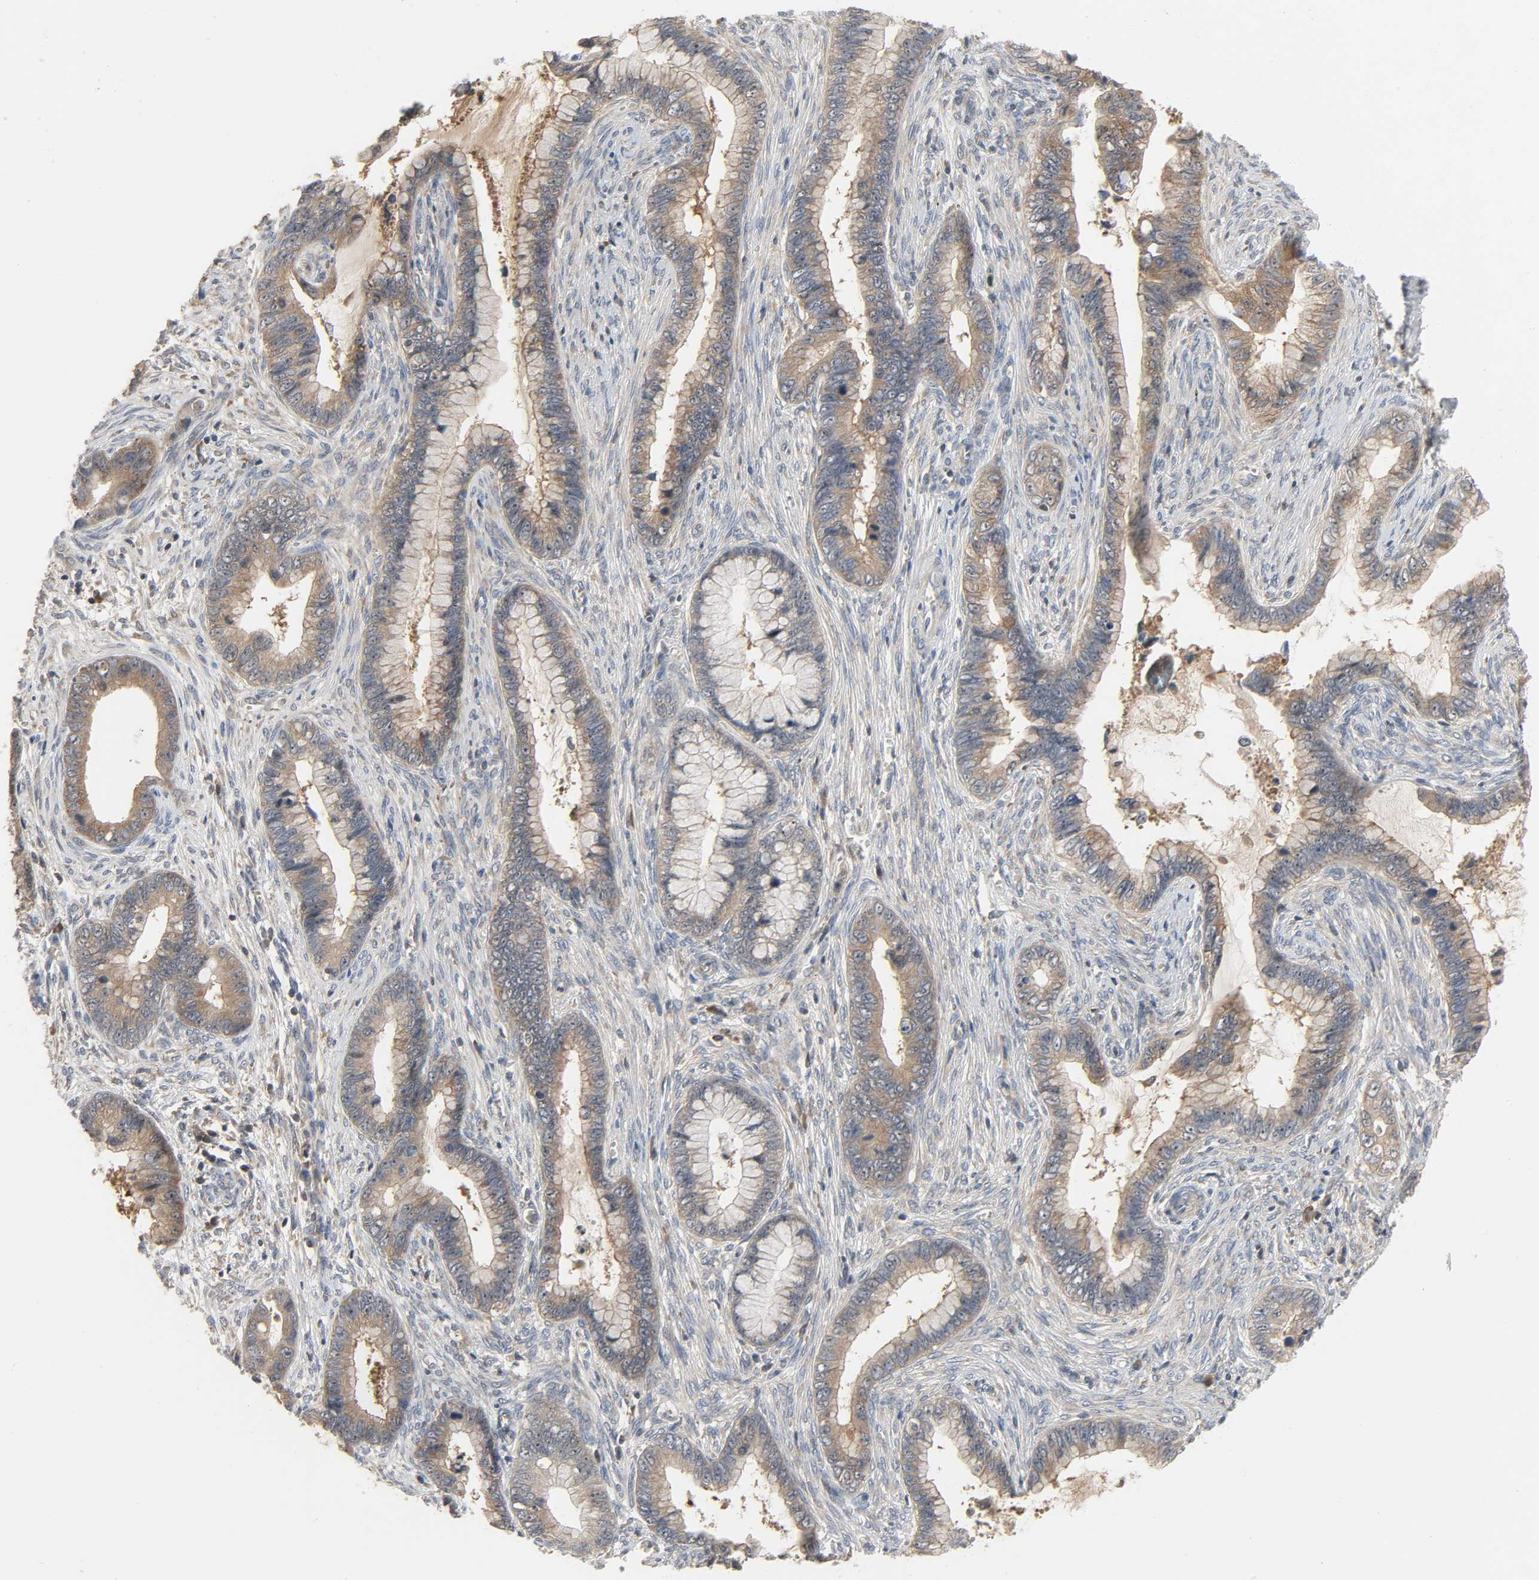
{"staining": {"intensity": "moderate", "quantity": ">75%", "location": "cytoplasmic/membranous"}, "tissue": "cervical cancer", "cell_type": "Tumor cells", "image_type": "cancer", "snomed": [{"axis": "morphology", "description": "Adenocarcinoma, NOS"}, {"axis": "topography", "description": "Cervix"}], "caption": "Cervical adenocarcinoma was stained to show a protein in brown. There is medium levels of moderate cytoplasmic/membranous expression in approximately >75% of tumor cells.", "gene": "PLEKHA2", "patient": {"sex": "female", "age": 44}}